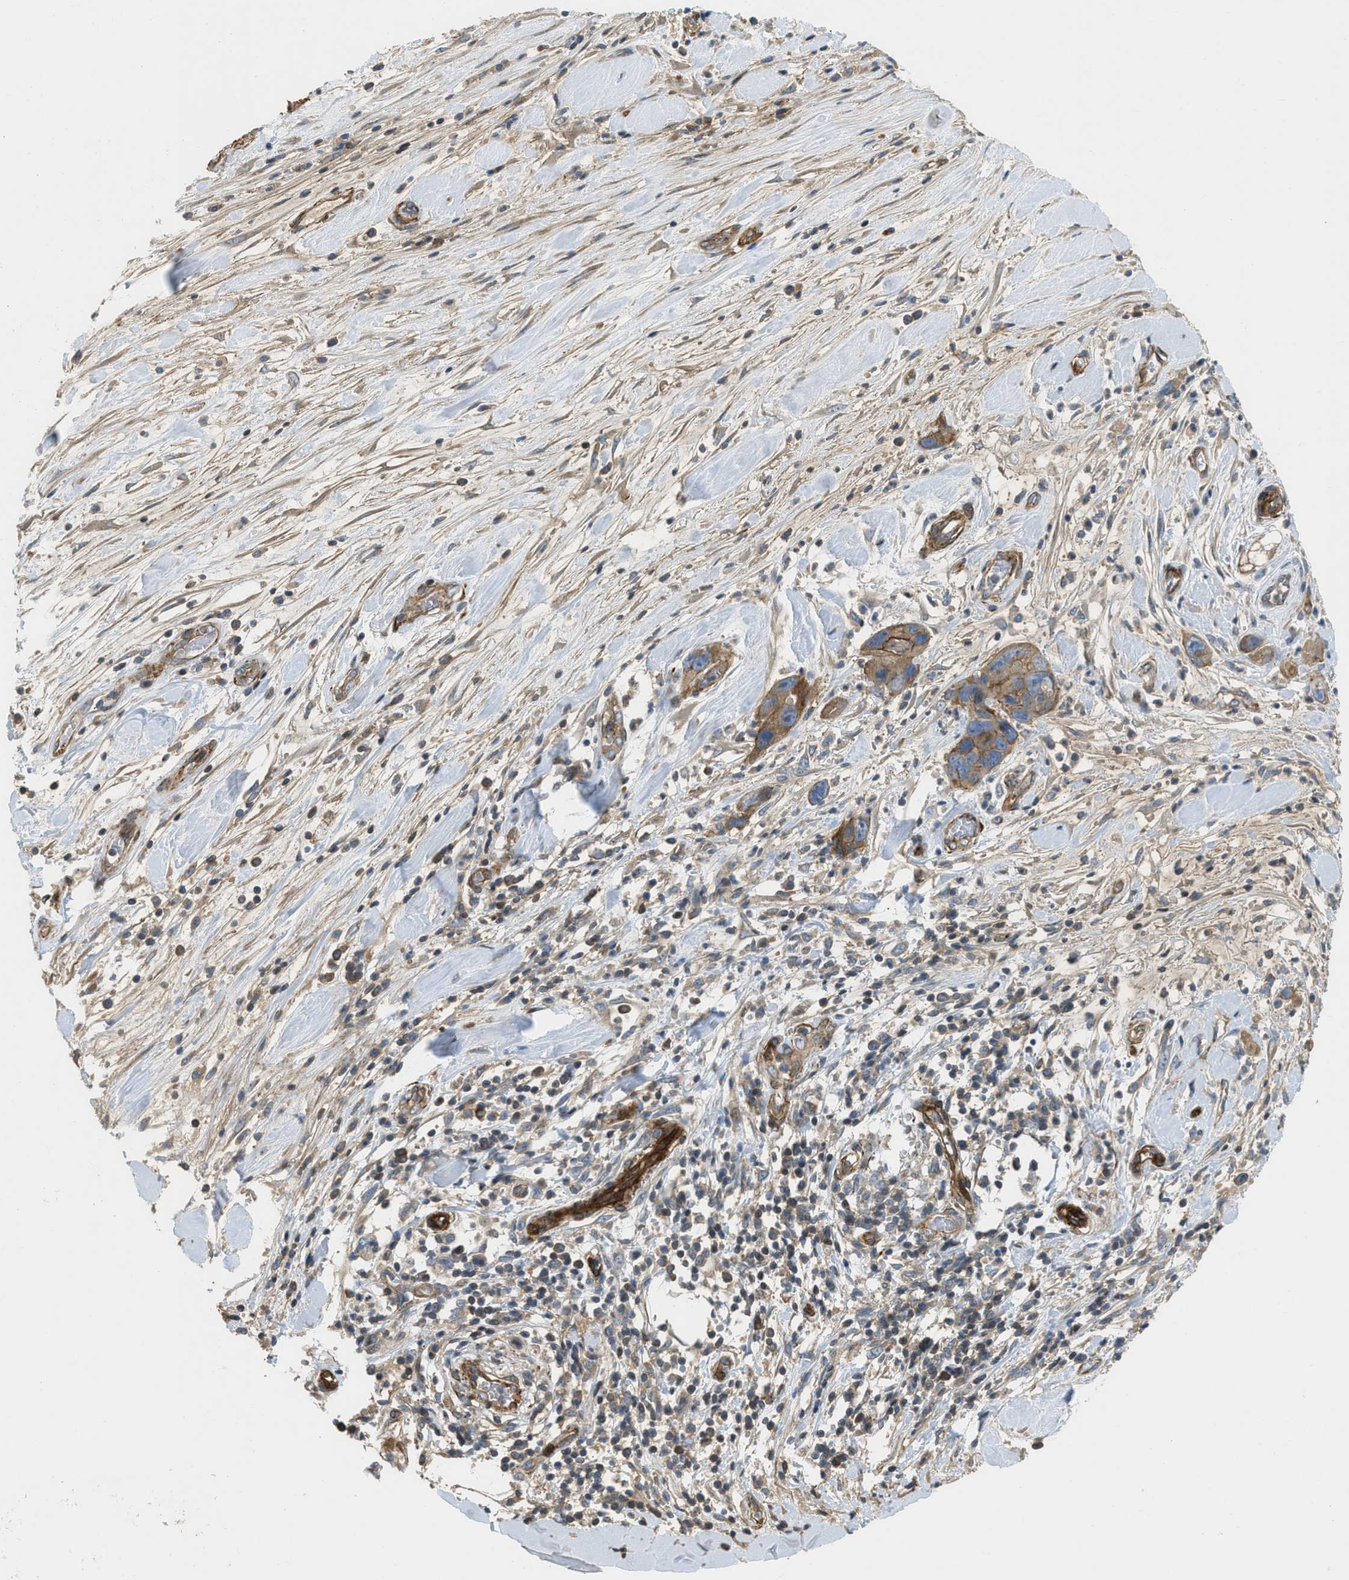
{"staining": {"intensity": "moderate", "quantity": ">75%", "location": "cytoplasmic/membranous"}, "tissue": "pancreatic cancer", "cell_type": "Tumor cells", "image_type": "cancer", "snomed": [{"axis": "morphology", "description": "Adenocarcinoma, NOS"}, {"axis": "topography", "description": "Pancreas"}], "caption": "Protein expression analysis of human adenocarcinoma (pancreatic) reveals moderate cytoplasmic/membranous expression in approximately >75% of tumor cells.", "gene": "NYNRIN", "patient": {"sex": "female", "age": 70}}